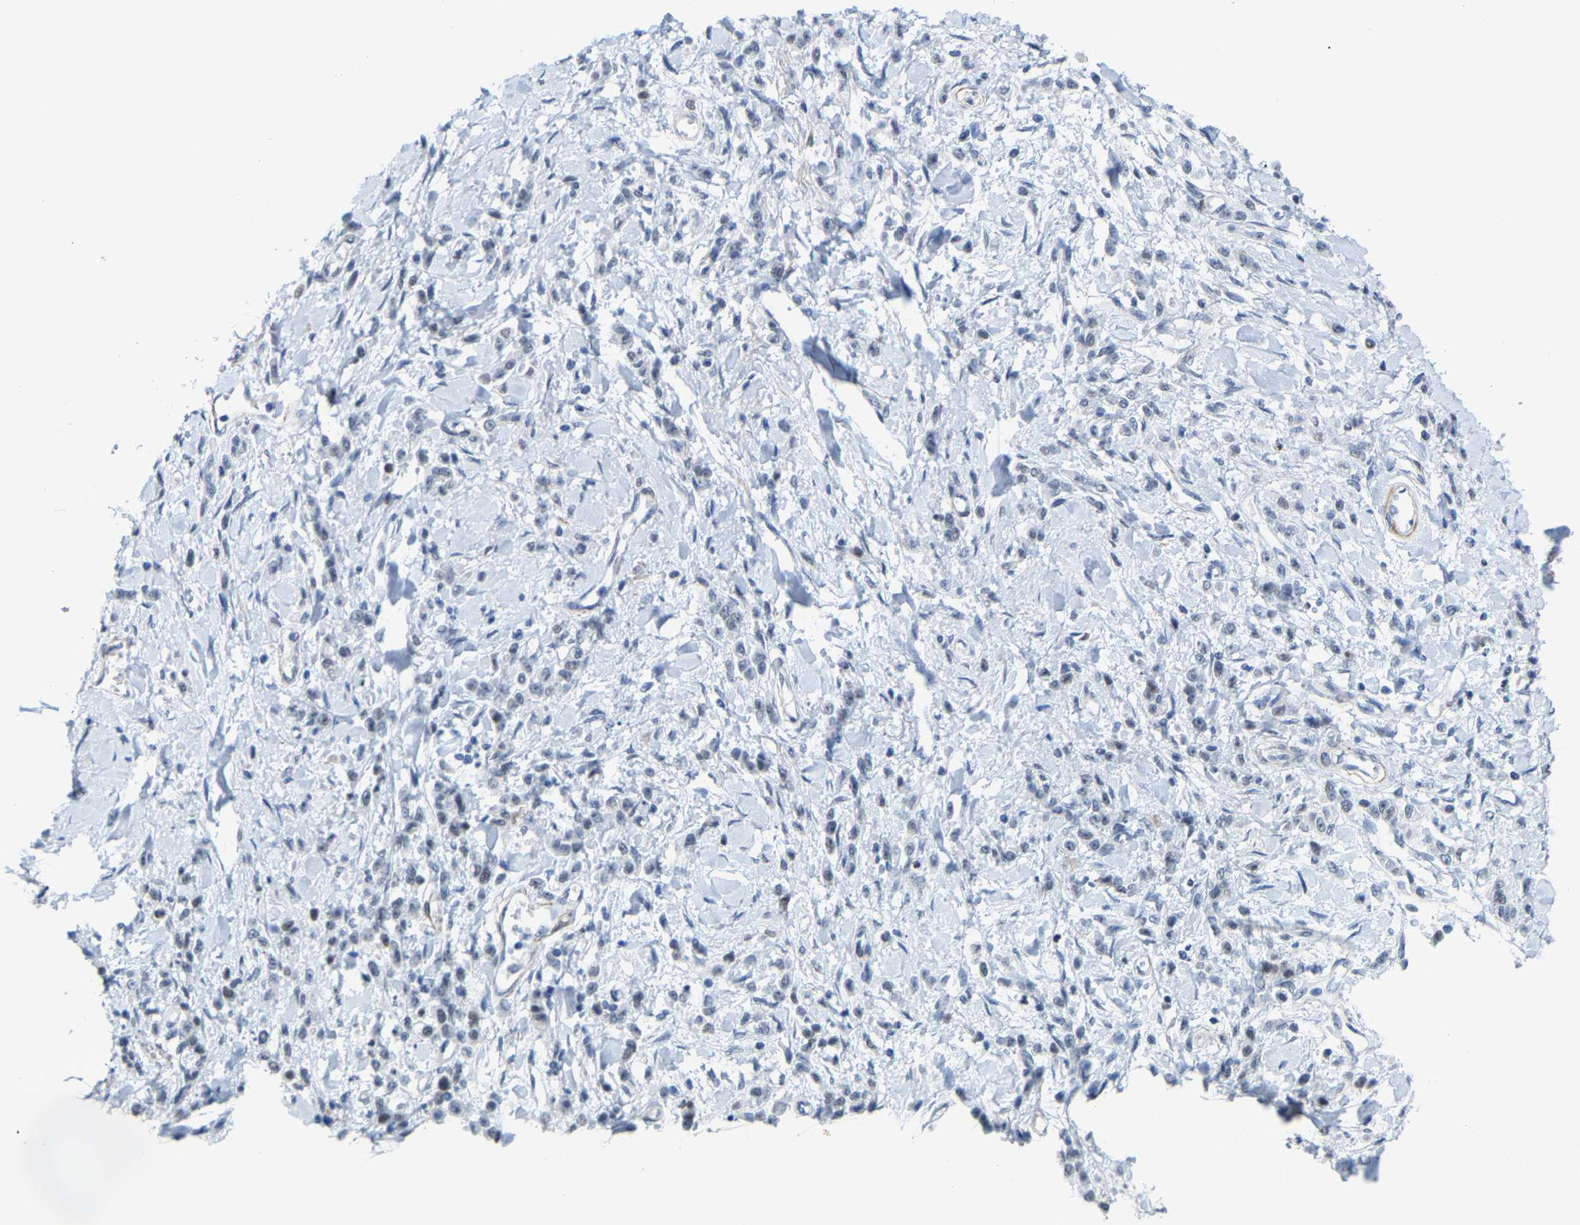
{"staining": {"intensity": "negative", "quantity": "none", "location": "none"}, "tissue": "stomach cancer", "cell_type": "Tumor cells", "image_type": "cancer", "snomed": [{"axis": "morphology", "description": "Normal tissue, NOS"}, {"axis": "morphology", "description": "Adenocarcinoma, NOS"}, {"axis": "topography", "description": "Stomach"}], "caption": "The immunohistochemistry photomicrograph has no significant staining in tumor cells of stomach cancer (adenocarcinoma) tissue.", "gene": "FAM180A", "patient": {"sex": "male", "age": 82}}